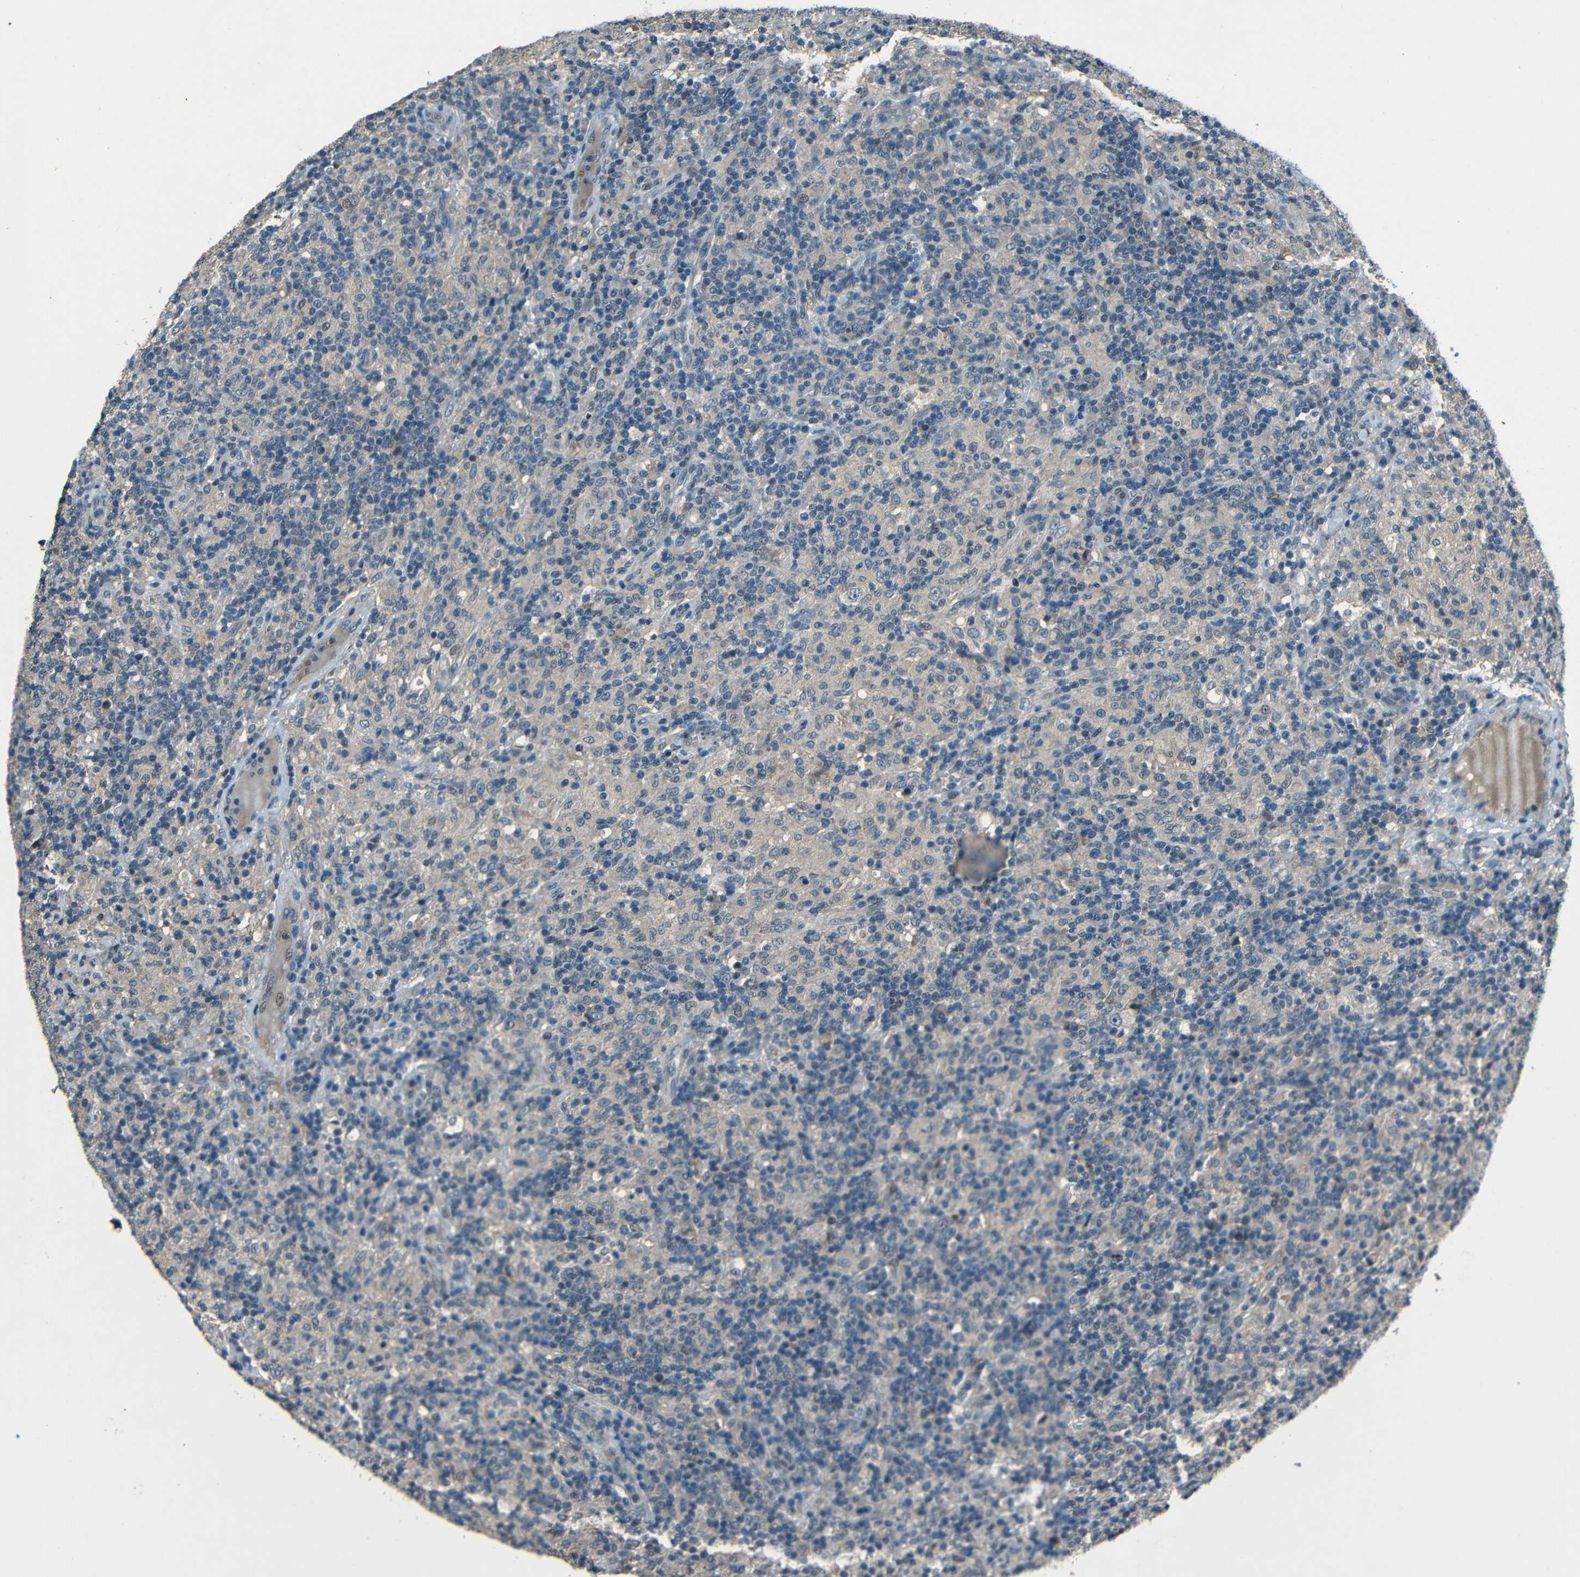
{"staining": {"intensity": "negative", "quantity": "none", "location": "none"}, "tissue": "lymphoma", "cell_type": "Tumor cells", "image_type": "cancer", "snomed": [{"axis": "morphology", "description": "Hodgkin's disease, NOS"}, {"axis": "topography", "description": "Lymph node"}], "caption": "A photomicrograph of Hodgkin's disease stained for a protein exhibits no brown staining in tumor cells. (Immunohistochemistry (ihc), brightfield microscopy, high magnification).", "gene": "SLA", "patient": {"sex": "male", "age": 70}}